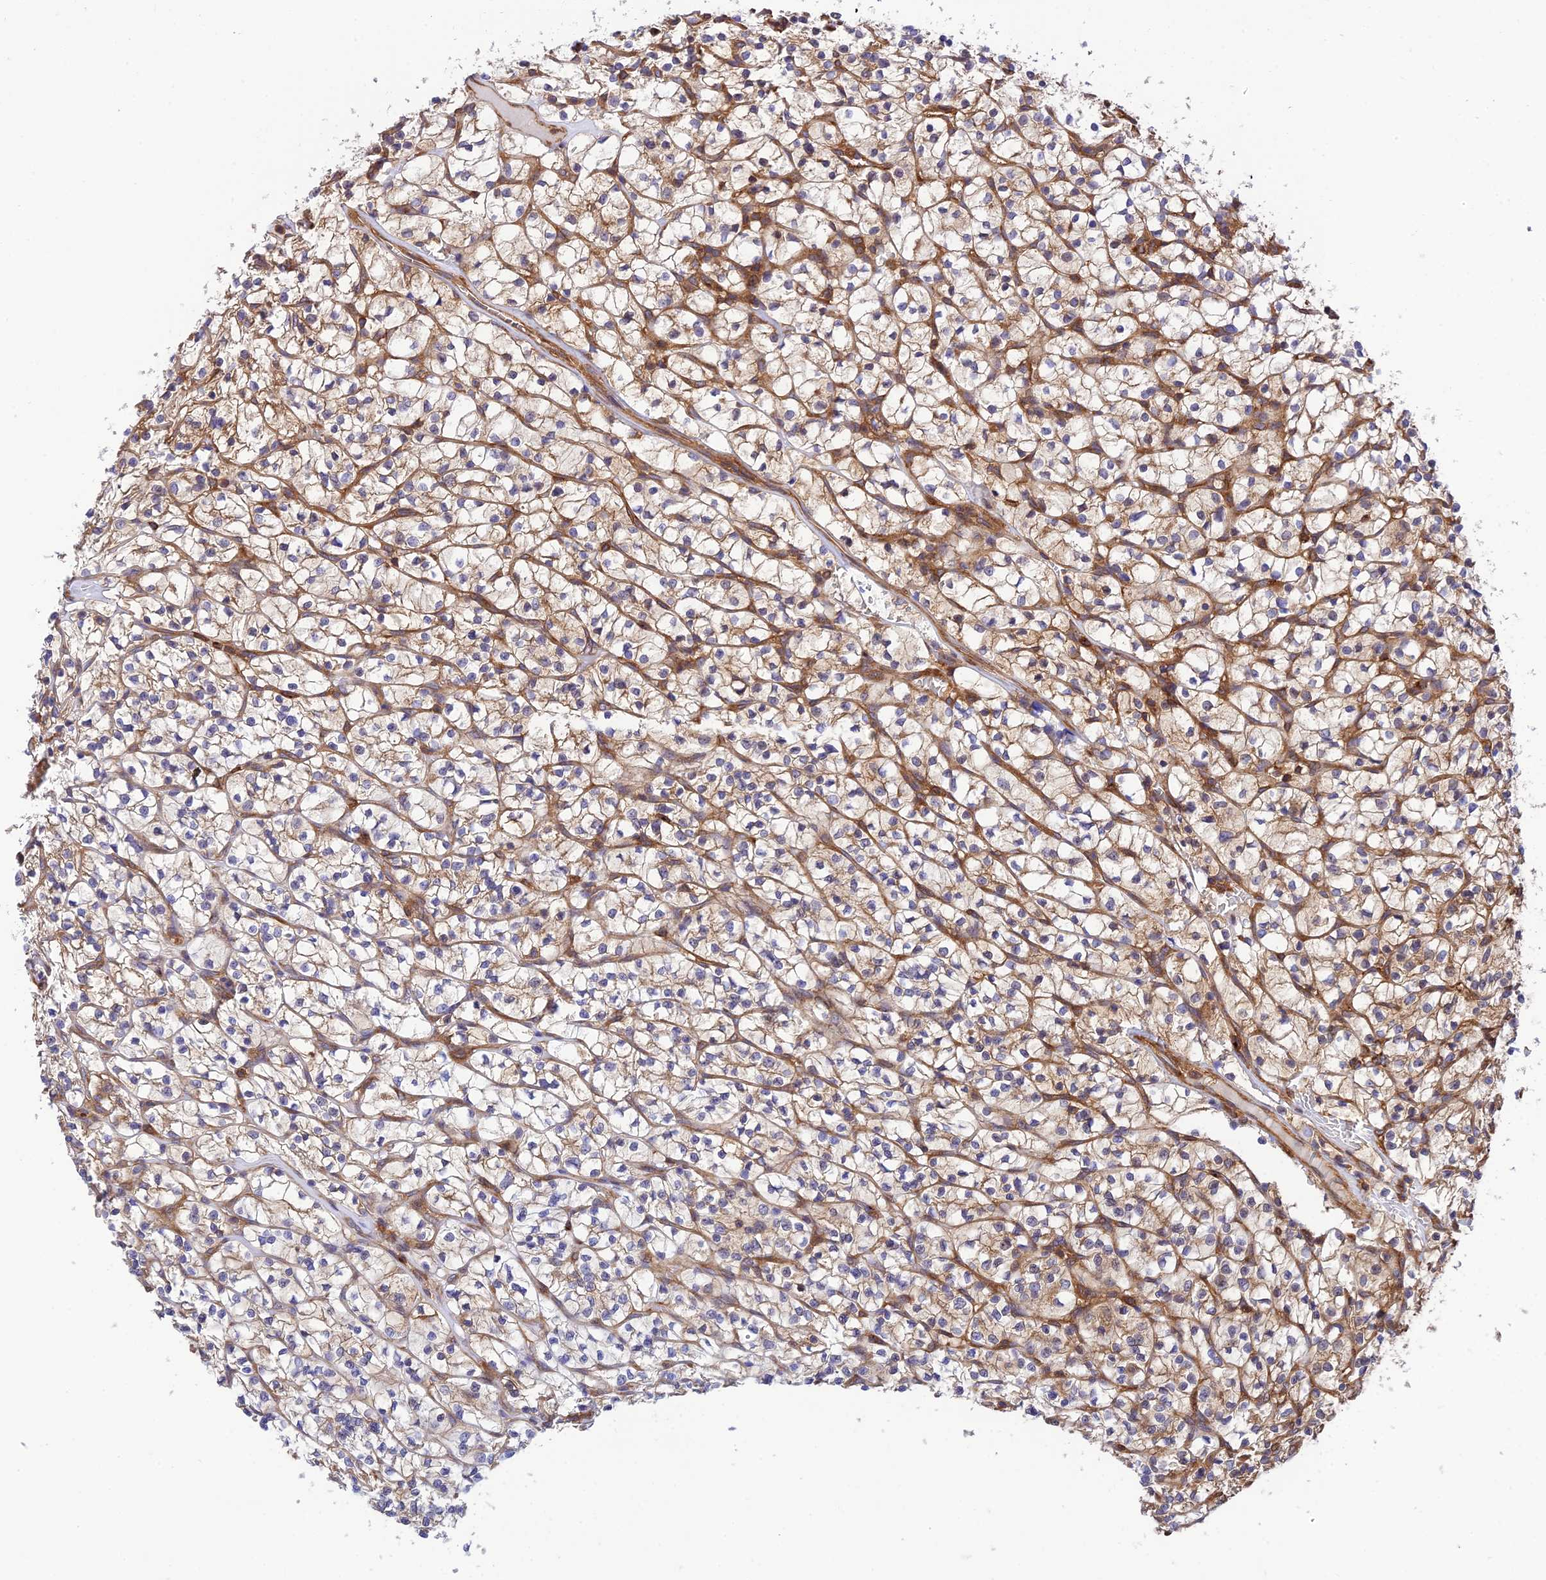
{"staining": {"intensity": "weak", "quantity": "25%-75%", "location": "cytoplasmic/membranous"}, "tissue": "renal cancer", "cell_type": "Tumor cells", "image_type": "cancer", "snomed": [{"axis": "morphology", "description": "Adenocarcinoma, NOS"}, {"axis": "topography", "description": "Kidney"}], "caption": "Tumor cells show weak cytoplasmic/membranous expression in approximately 25%-75% of cells in renal adenocarcinoma.", "gene": "EVI5L", "patient": {"sex": "female", "age": 64}}